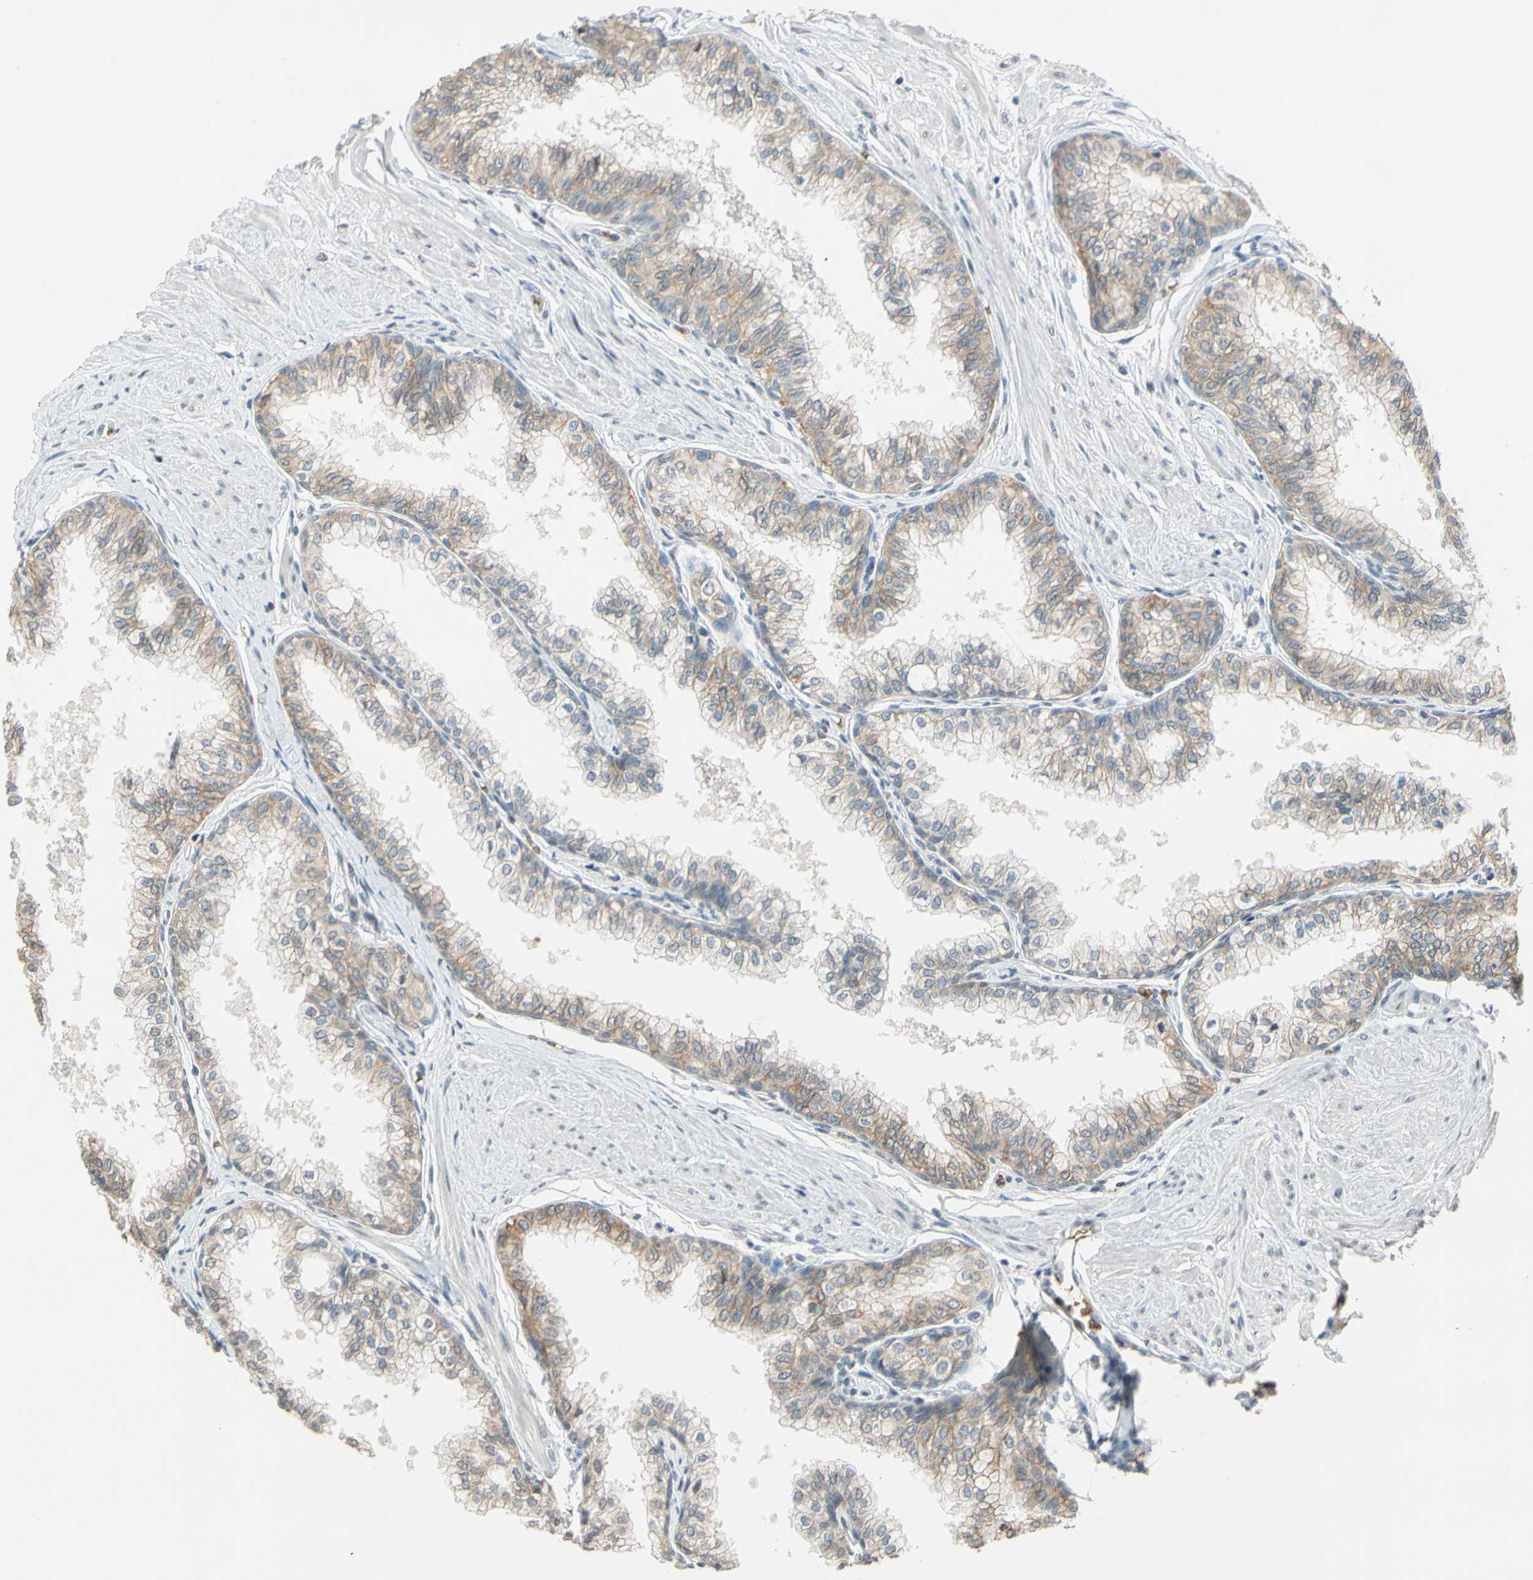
{"staining": {"intensity": "weak", "quantity": "25%-75%", "location": "cytoplasmic/membranous"}, "tissue": "prostate", "cell_type": "Glandular cells", "image_type": "normal", "snomed": [{"axis": "morphology", "description": "Normal tissue, NOS"}, {"axis": "topography", "description": "Prostate"}, {"axis": "topography", "description": "Seminal veicle"}], "caption": "Approximately 25%-75% of glandular cells in benign prostate show weak cytoplasmic/membranous protein expression as visualized by brown immunohistochemical staining.", "gene": "GYPC", "patient": {"sex": "male", "age": 60}}